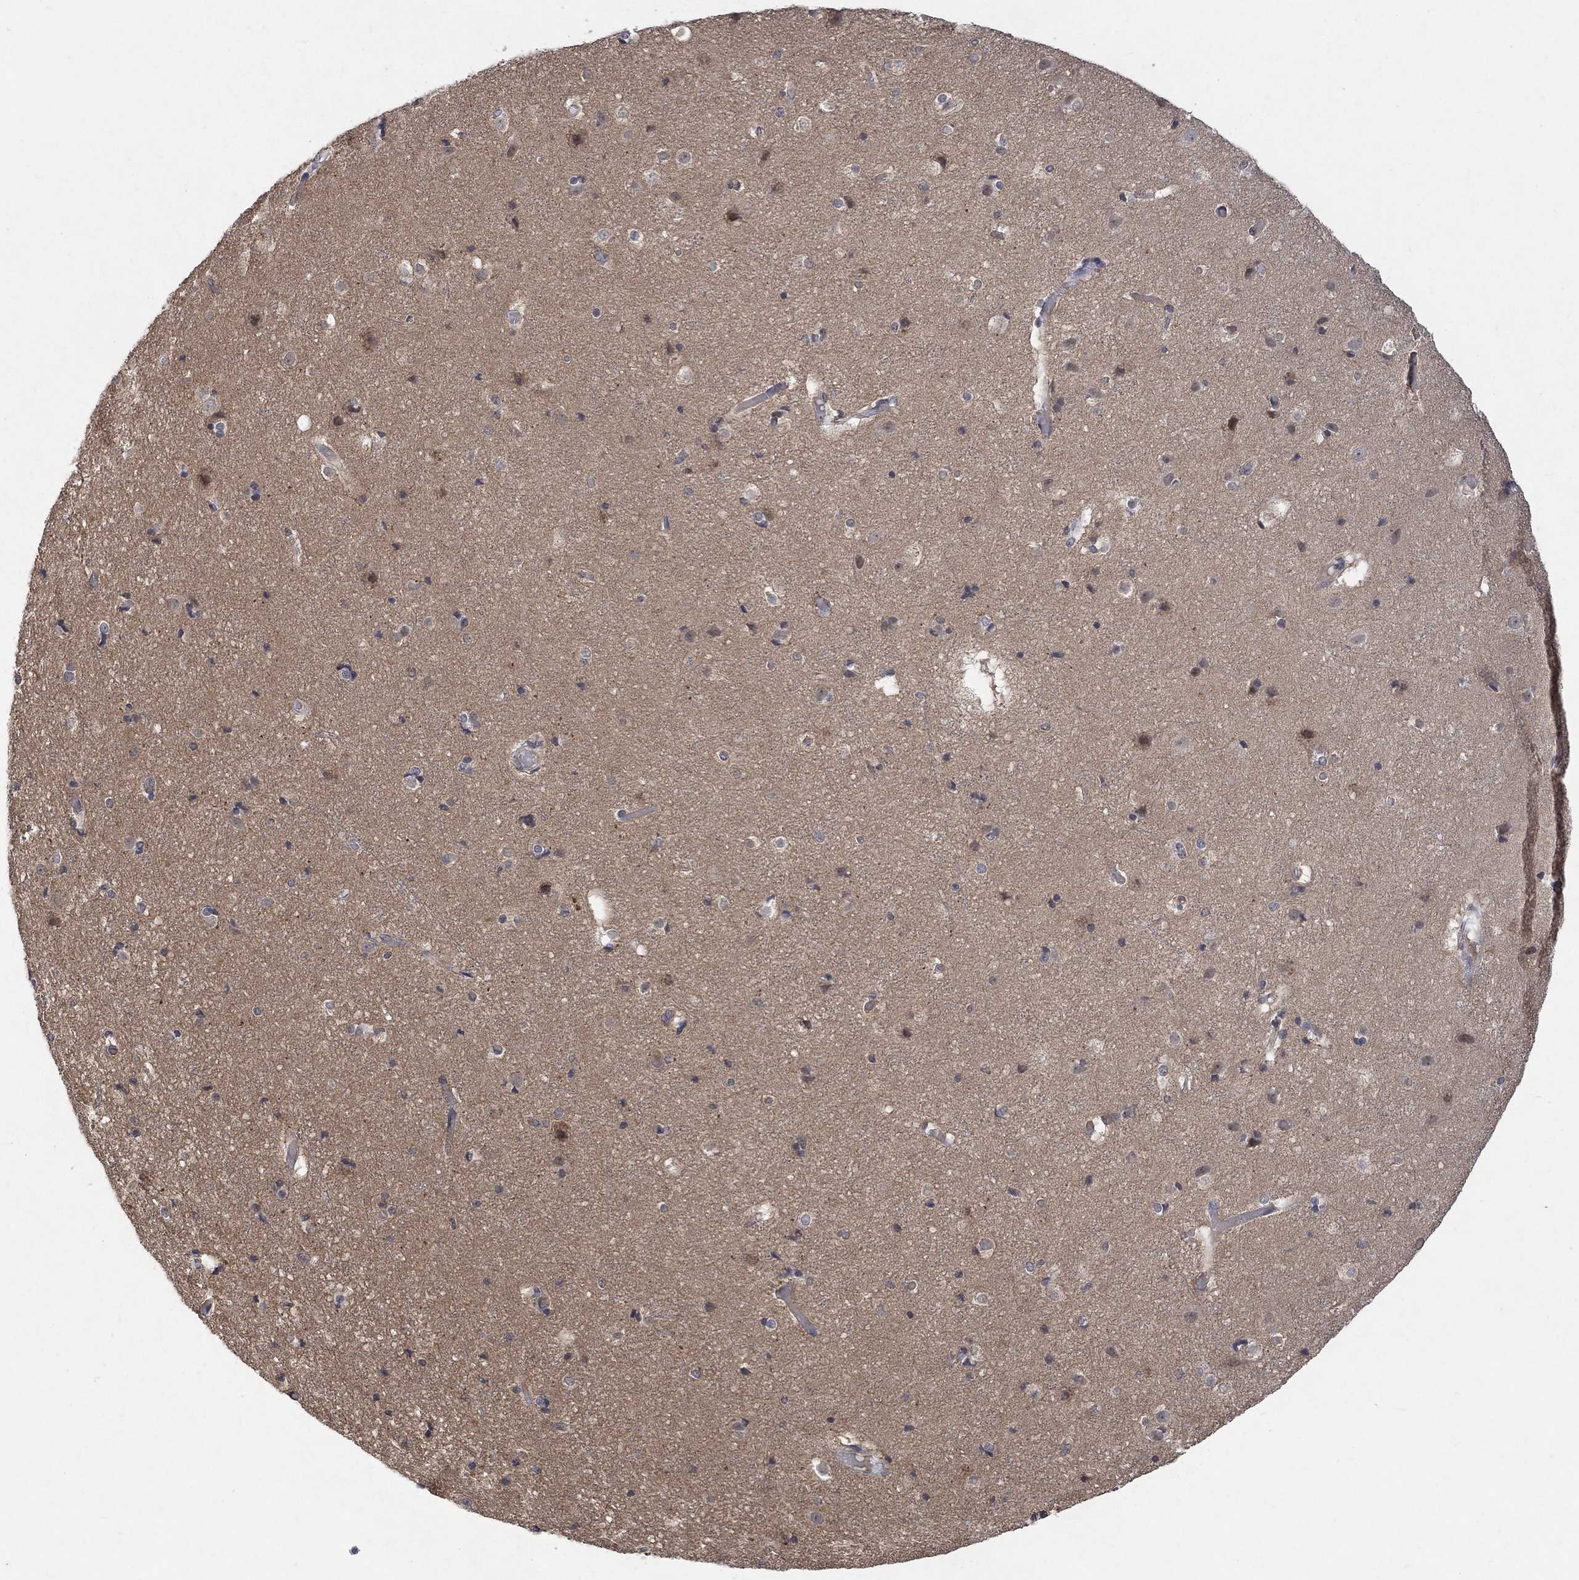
{"staining": {"intensity": "negative", "quantity": "none", "location": "none"}, "tissue": "cerebral cortex", "cell_type": "Endothelial cells", "image_type": "normal", "snomed": [{"axis": "morphology", "description": "Normal tissue, NOS"}, {"axis": "topography", "description": "Cerebral cortex"}], "caption": "An IHC micrograph of benign cerebral cortex is shown. There is no staining in endothelial cells of cerebral cortex. (DAB (3,3'-diaminobenzidine) IHC, high magnification).", "gene": "GRIN2D", "patient": {"sex": "female", "age": 52}}